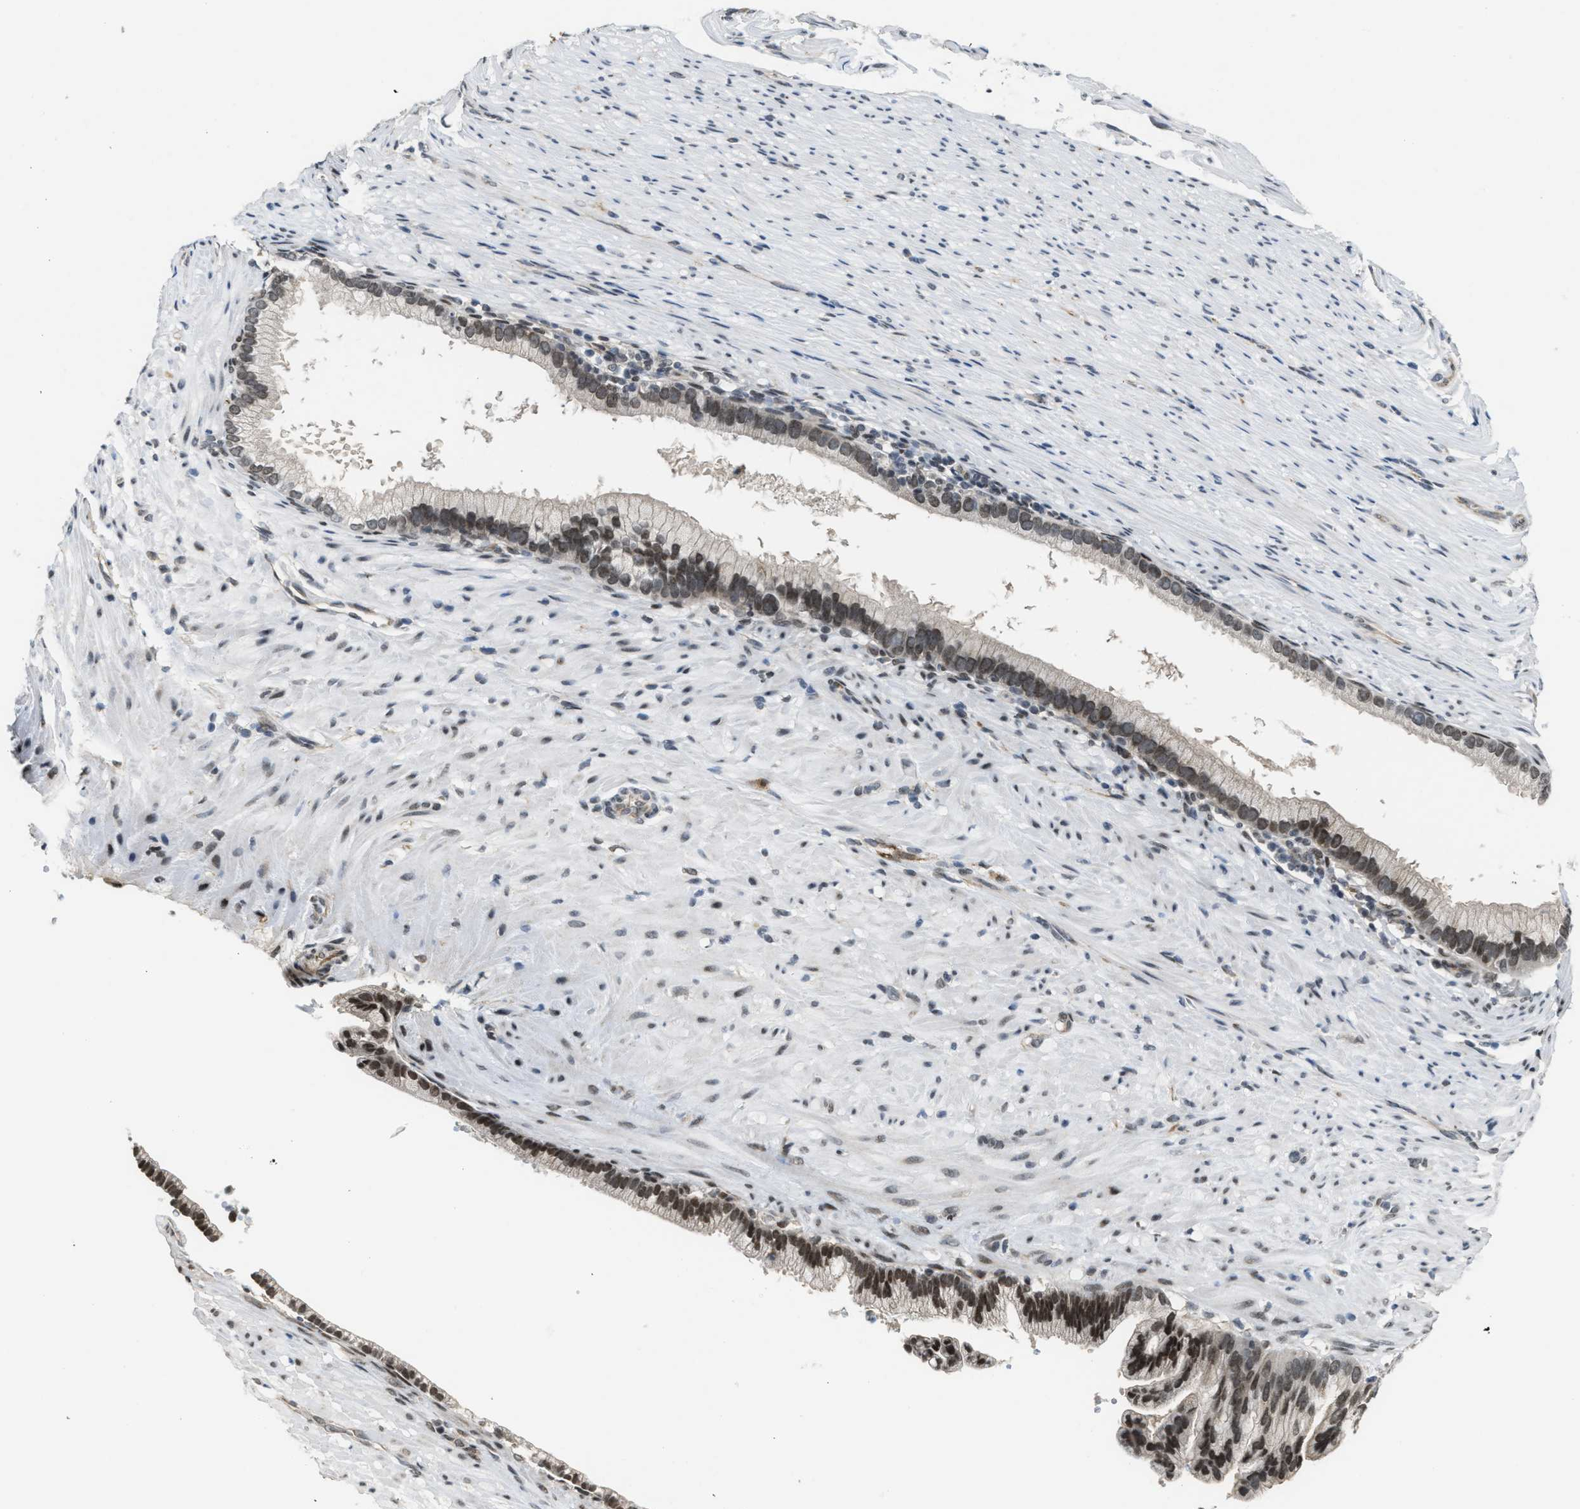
{"staining": {"intensity": "moderate", "quantity": ">75%", "location": "nuclear"}, "tissue": "pancreatic cancer", "cell_type": "Tumor cells", "image_type": "cancer", "snomed": [{"axis": "morphology", "description": "Adenocarcinoma, NOS"}, {"axis": "topography", "description": "Pancreas"}], "caption": "A micrograph of pancreatic cancer (adenocarcinoma) stained for a protein reveals moderate nuclear brown staining in tumor cells. Using DAB (3,3'-diaminobenzidine) (brown) and hematoxylin (blue) stains, captured at high magnification using brightfield microscopy.", "gene": "KIF24", "patient": {"sex": "male", "age": 69}}